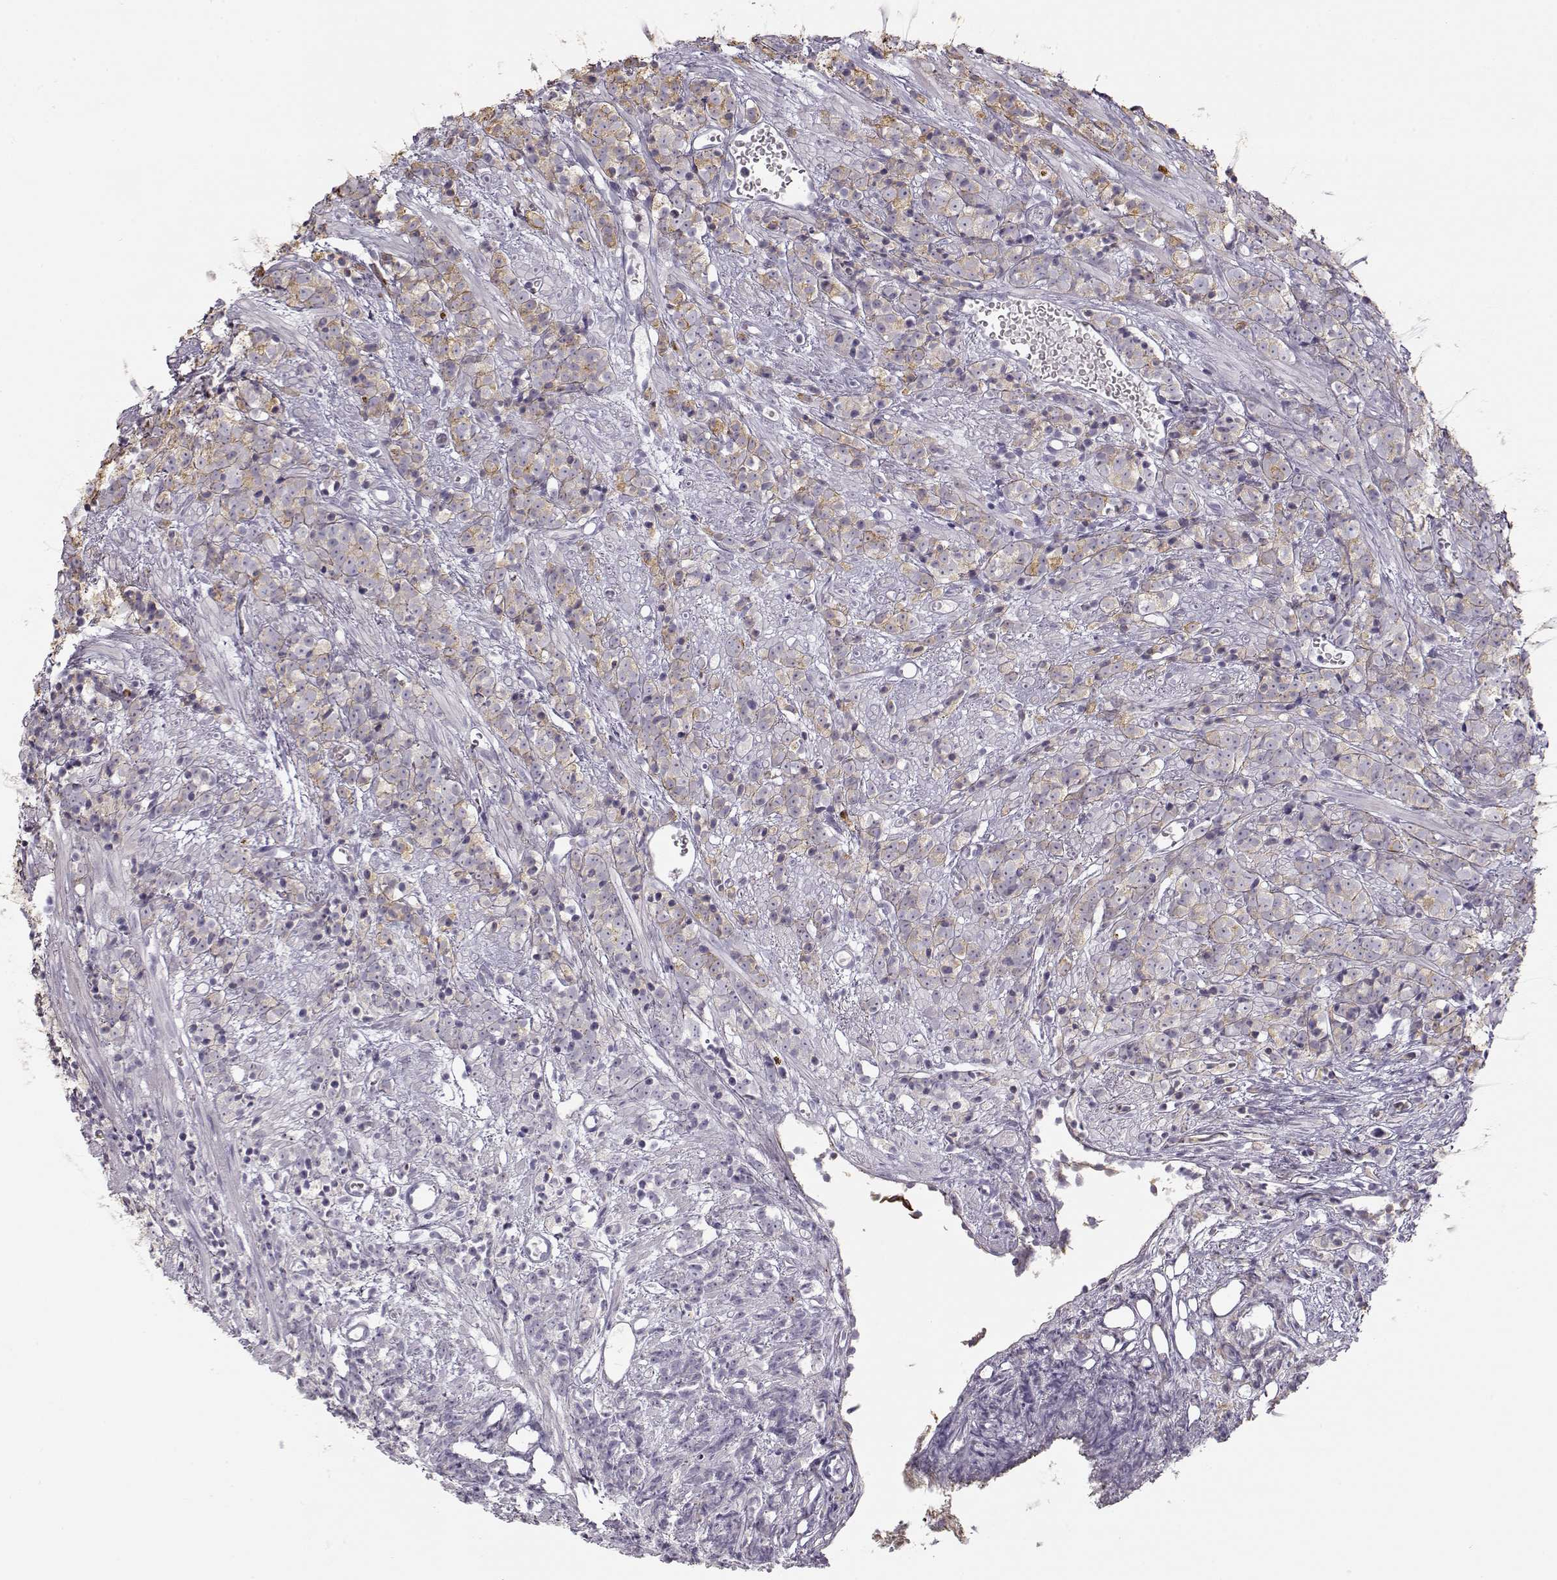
{"staining": {"intensity": "weak", "quantity": "25%-75%", "location": "cytoplasmic/membranous"}, "tissue": "prostate cancer", "cell_type": "Tumor cells", "image_type": "cancer", "snomed": [{"axis": "morphology", "description": "Adenocarcinoma, High grade"}, {"axis": "topography", "description": "Prostate"}], "caption": "Prostate cancer stained with a brown dye demonstrates weak cytoplasmic/membranous positive staining in about 25%-75% of tumor cells.", "gene": "S100B", "patient": {"sex": "male", "age": 81}}